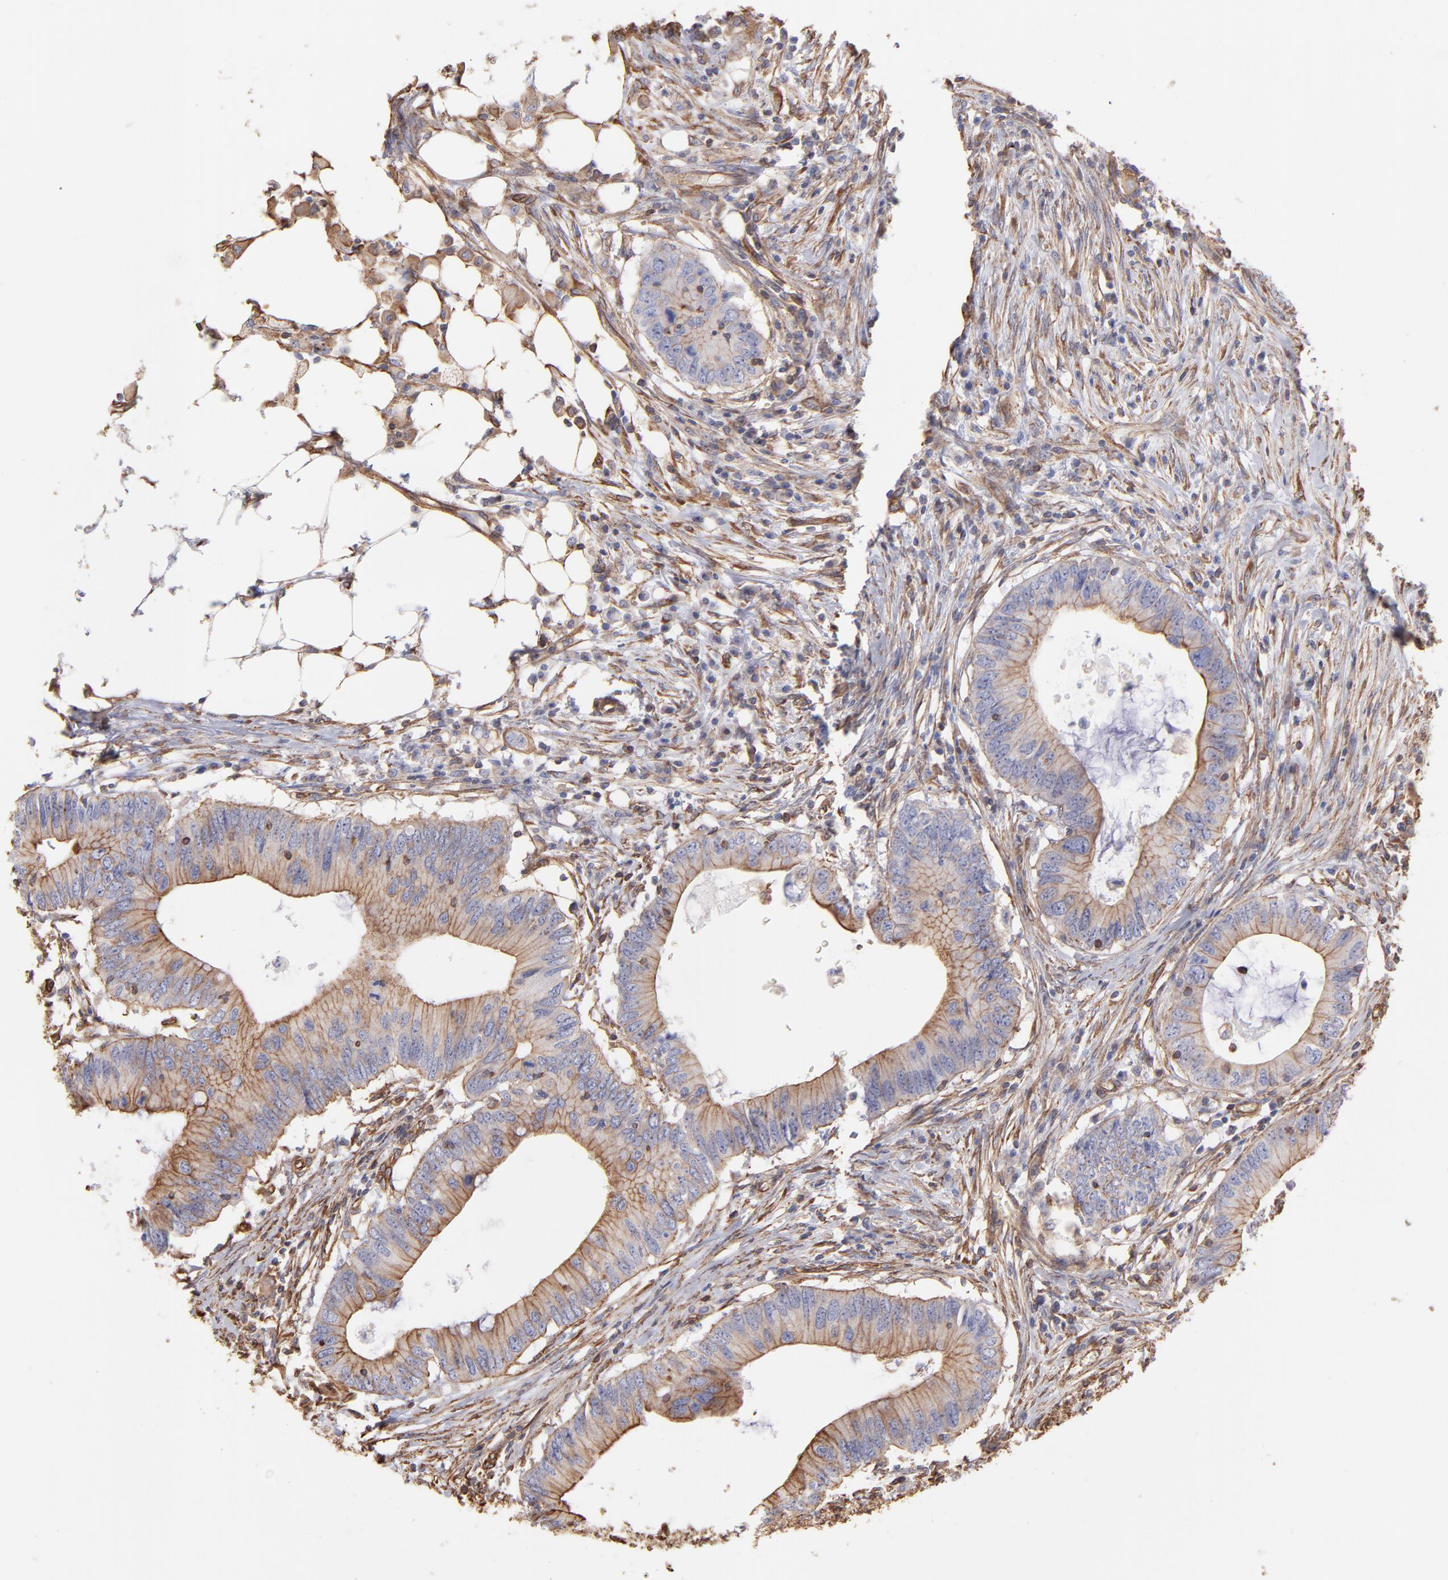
{"staining": {"intensity": "moderate", "quantity": ">75%", "location": "cytoplasmic/membranous"}, "tissue": "colorectal cancer", "cell_type": "Tumor cells", "image_type": "cancer", "snomed": [{"axis": "morphology", "description": "Adenocarcinoma, NOS"}, {"axis": "topography", "description": "Colon"}], "caption": "Brown immunohistochemical staining in colorectal cancer shows moderate cytoplasmic/membranous staining in about >75% of tumor cells. (Stains: DAB (3,3'-diaminobenzidine) in brown, nuclei in blue, Microscopy: brightfield microscopy at high magnification).", "gene": "PLEC", "patient": {"sex": "male", "age": 71}}